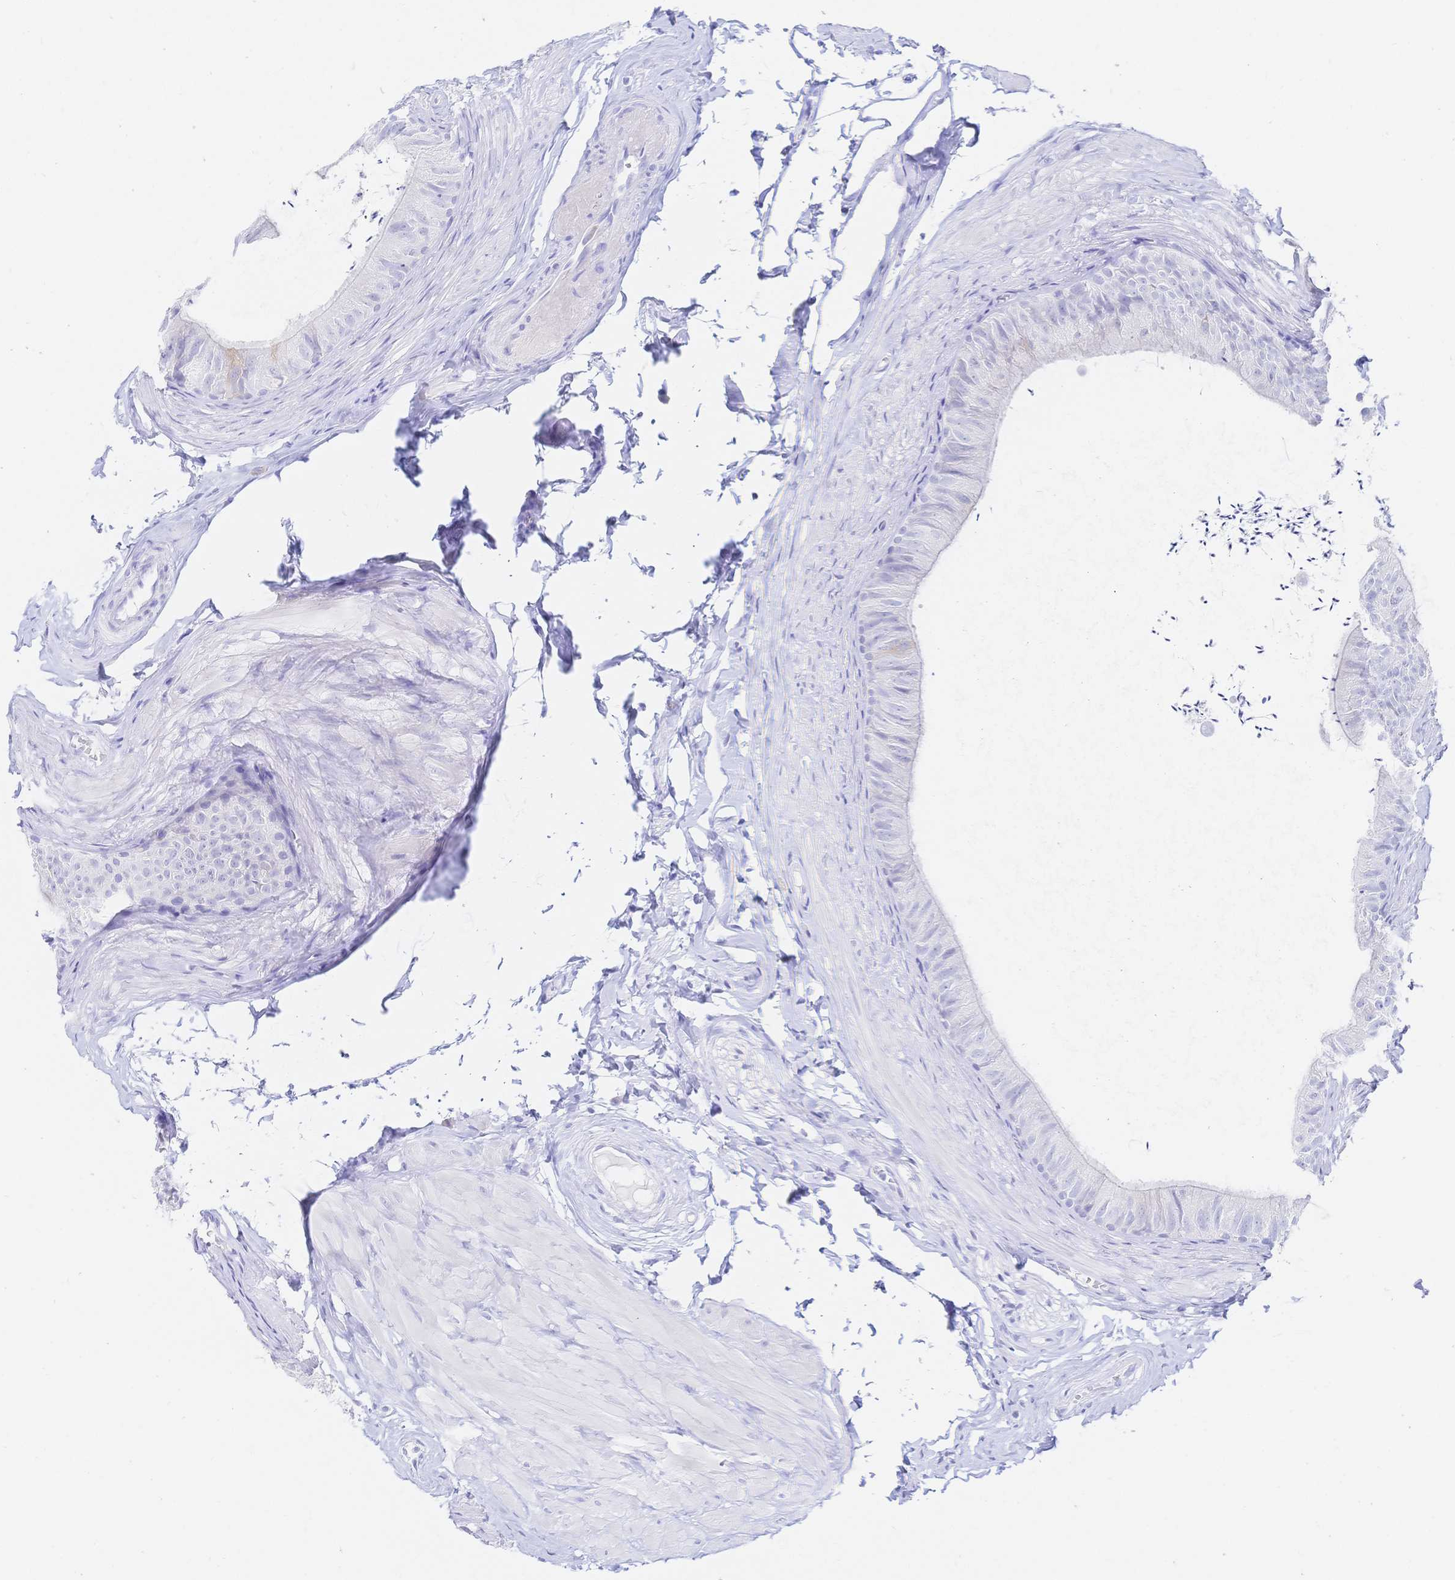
{"staining": {"intensity": "negative", "quantity": "none", "location": "none"}, "tissue": "epididymis", "cell_type": "Glandular cells", "image_type": "normal", "snomed": [{"axis": "morphology", "description": "Normal tissue, NOS"}, {"axis": "topography", "description": "Epididymis, spermatic cord, NOS"}, {"axis": "topography", "description": "Epididymis"}, {"axis": "topography", "description": "Peripheral nerve tissue"}], "caption": "Immunohistochemistry (IHC) histopathology image of normal epididymis stained for a protein (brown), which exhibits no positivity in glandular cells.", "gene": "RRM1", "patient": {"sex": "male", "age": 29}}